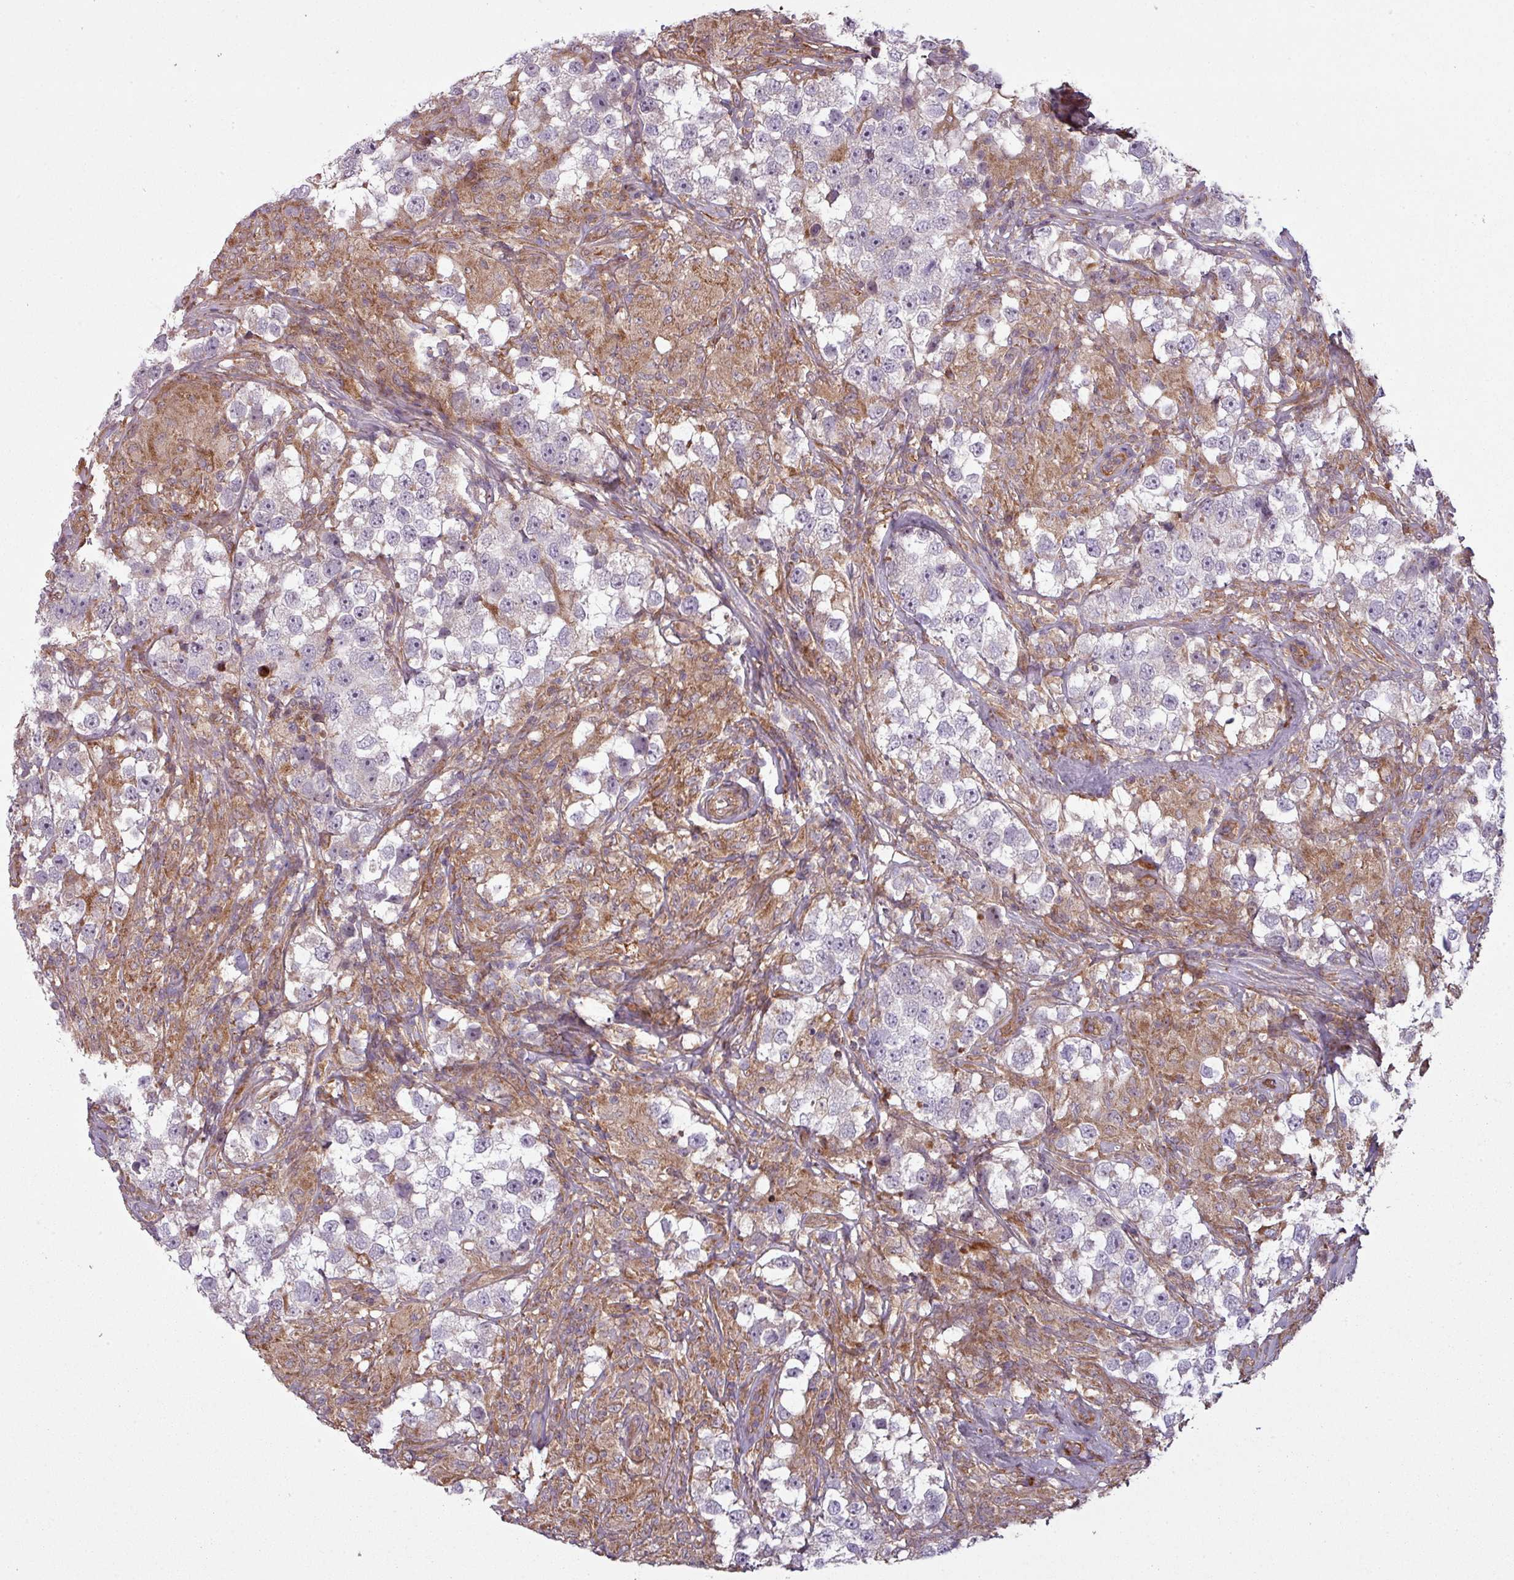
{"staining": {"intensity": "negative", "quantity": "none", "location": "none"}, "tissue": "testis cancer", "cell_type": "Tumor cells", "image_type": "cancer", "snomed": [{"axis": "morphology", "description": "Seminoma, NOS"}, {"axis": "topography", "description": "Testis"}], "caption": "DAB immunohistochemical staining of human testis seminoma shows no significant positivity in tumor cells.", "gene": "SNRNP25", "patient": {"sex": "male", "age": 46}}